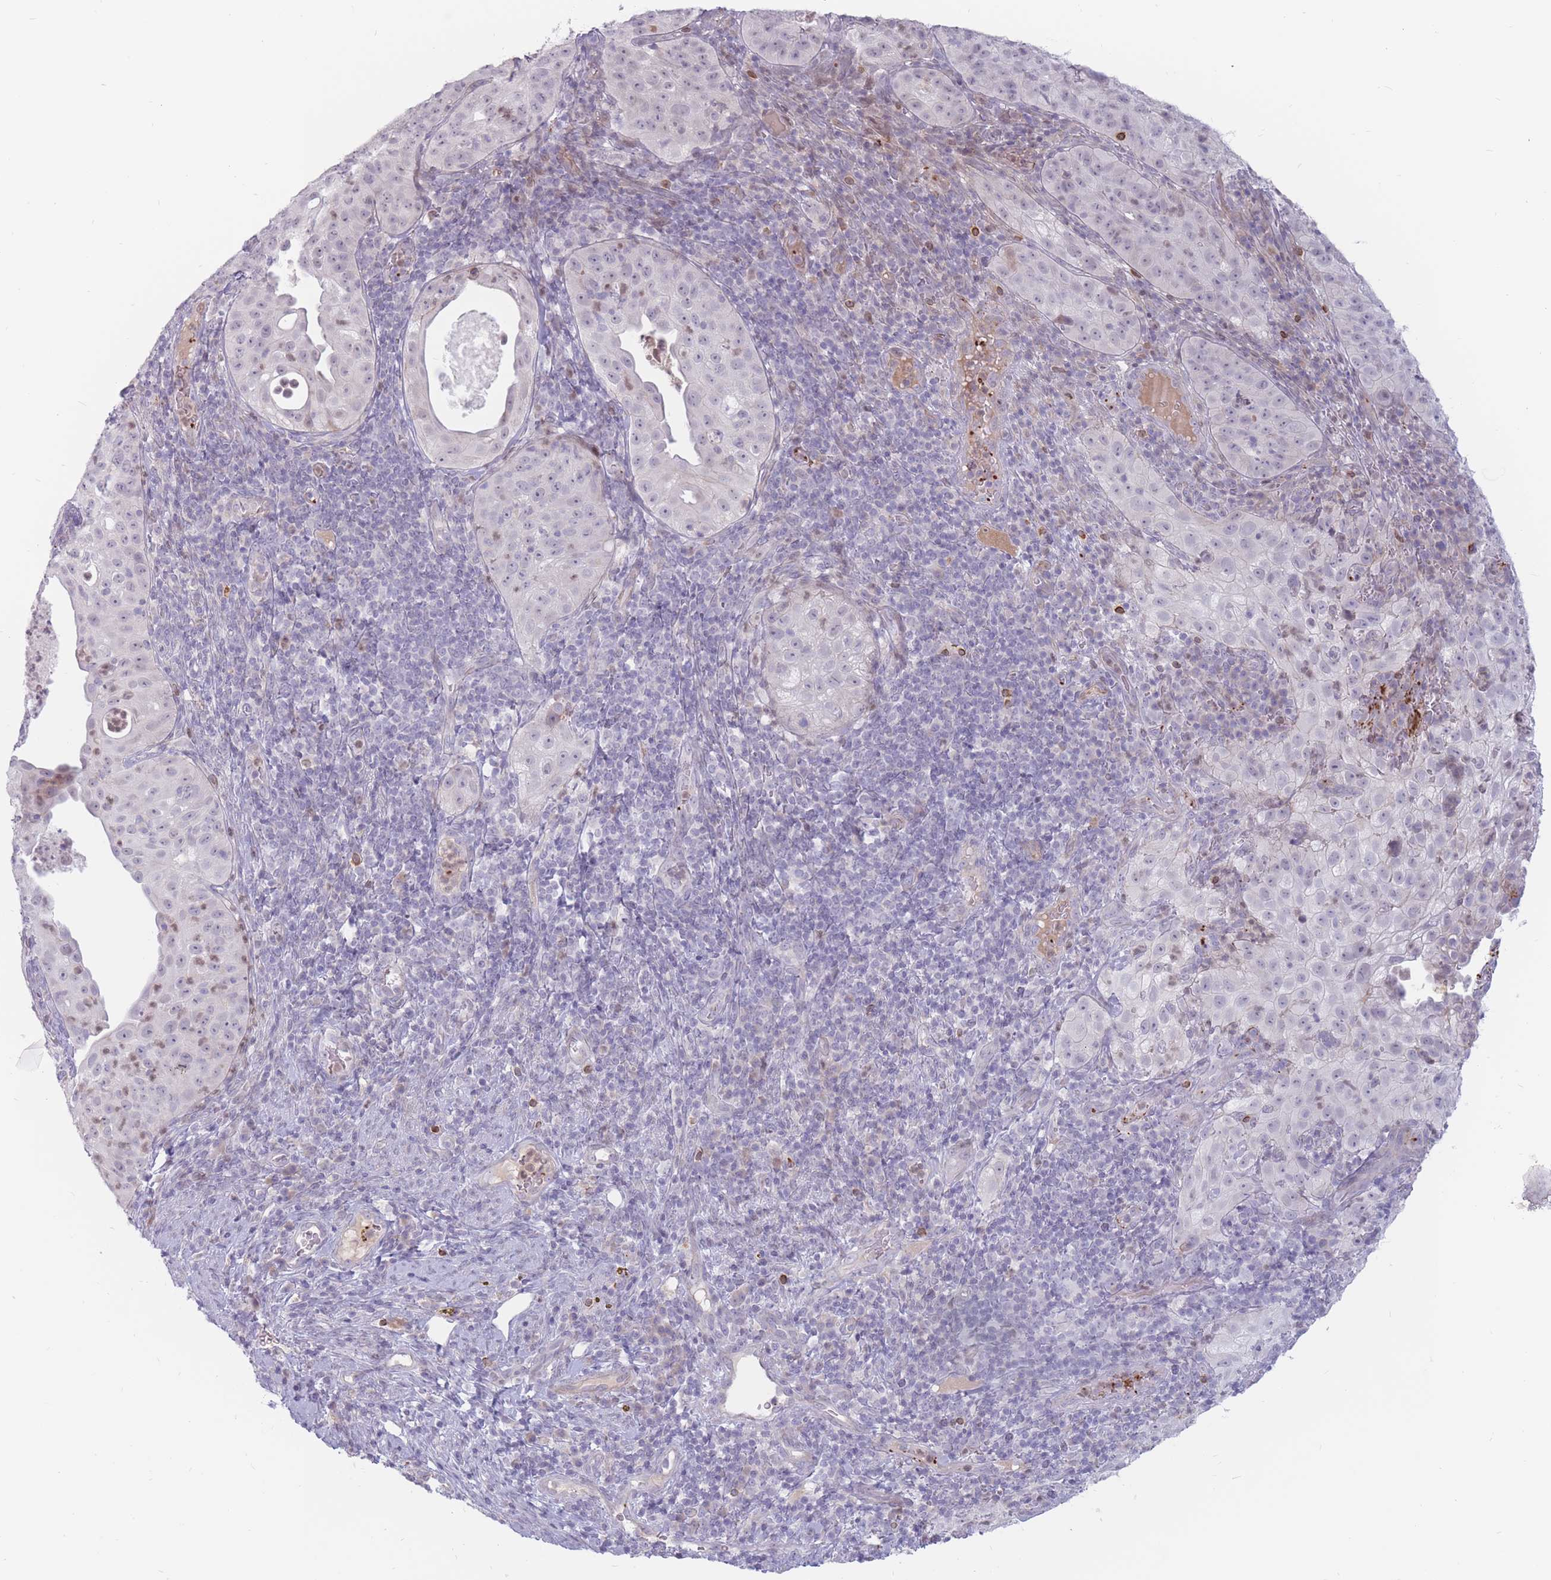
{"staining": {"intensity": "negative", "quantity": "none", "location": "none"}, "tissue": "cervical cancer", "cell_type": "Tumor cells", "image_type": "cancer", "snomed": [{"axis": "morphology", "description": "Squamous cell carcinoma, NOS"}, {"axis": "topography", "description": "Cervix"}], "caption": "This is an IHC image of cervical cancer (squamous cell carcinoma). There is no positivity in tumor cells.", "gene": "PTGDR", "patient": {"sex": "female", "age": 52}}